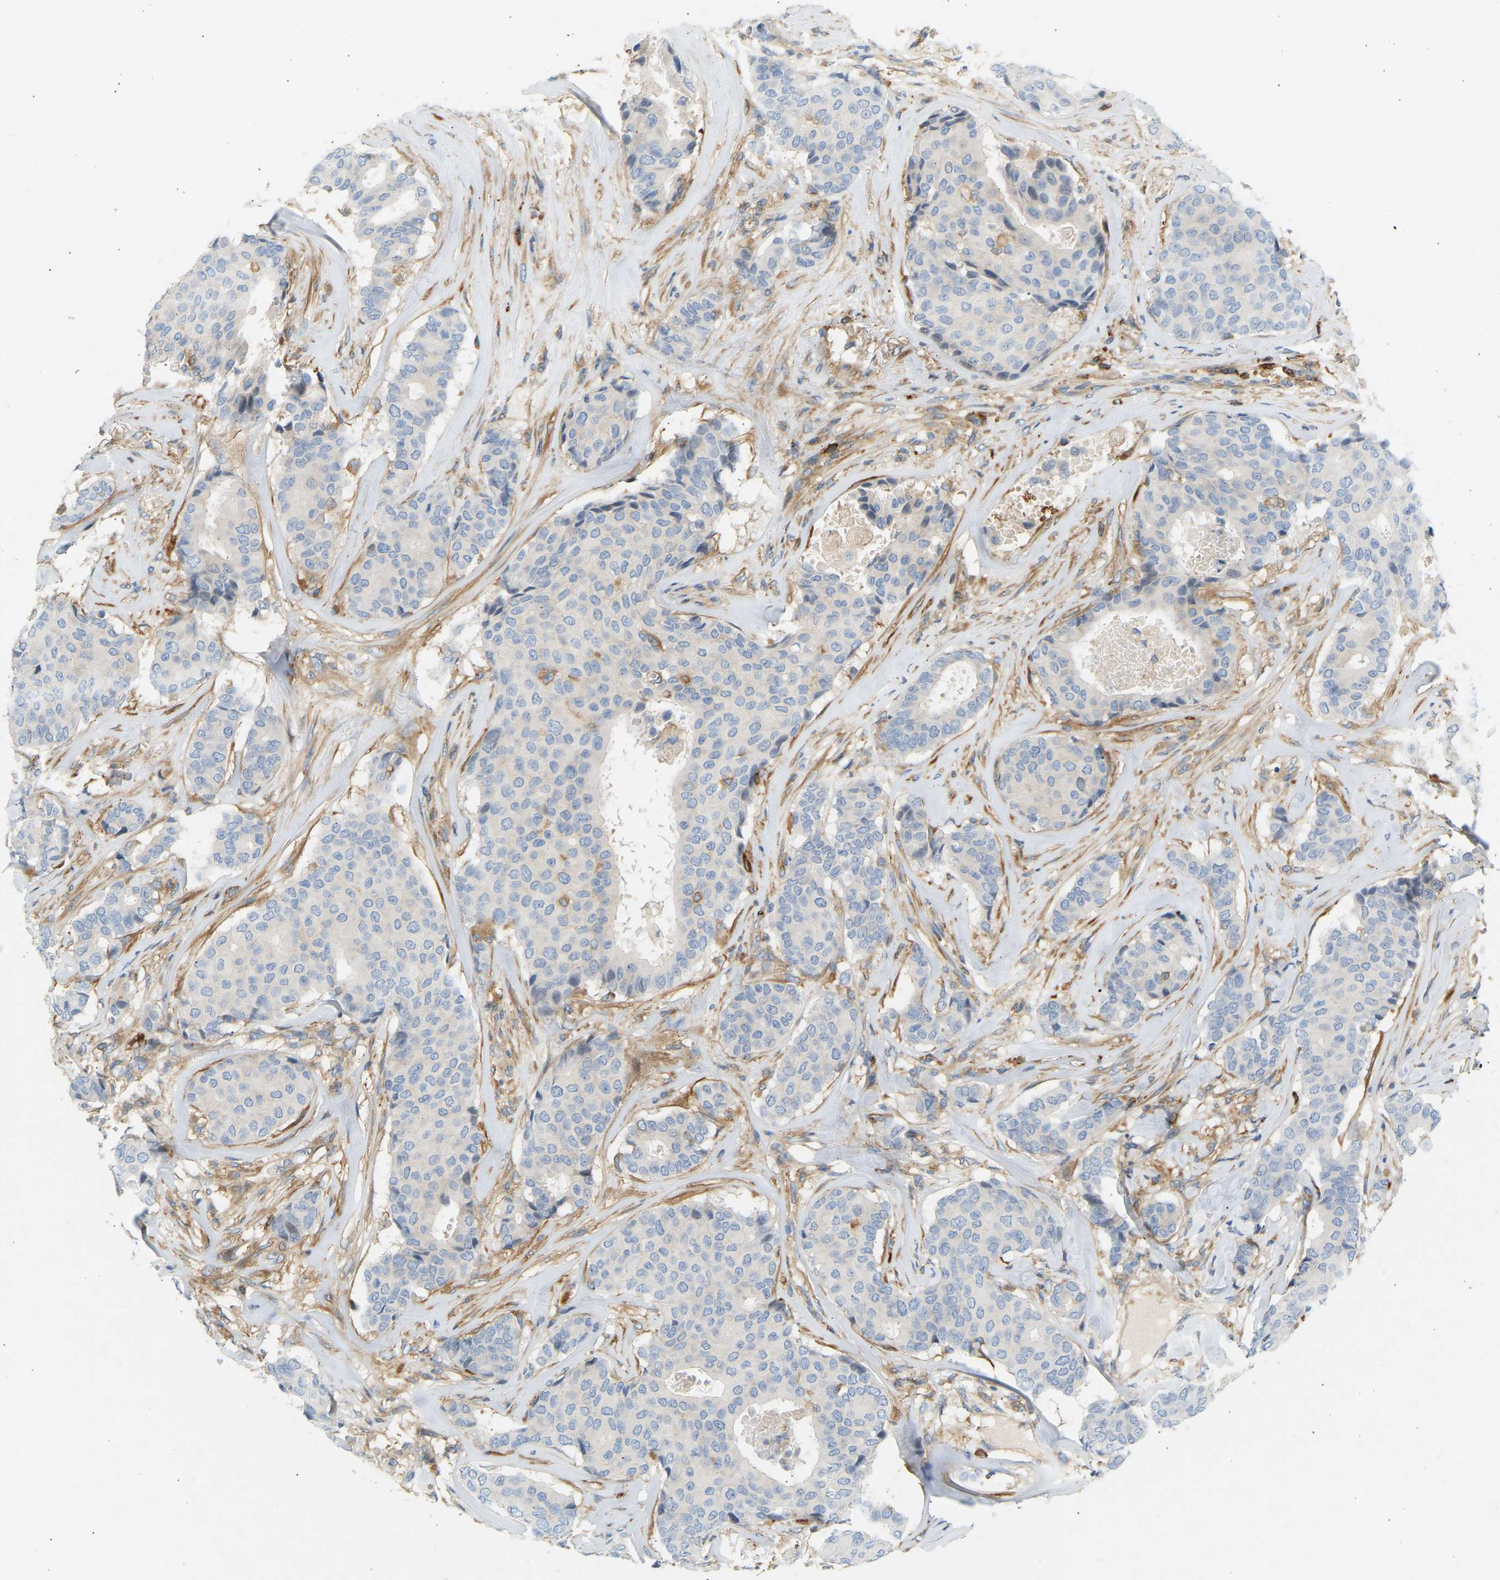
{"staining": {"intensity": "negative", "quantity": "none", "location": "none"}, "tissue": "breast cancer", "cell_type": "Tumor cells", "image_type": "cancer", "snomed": [{"axis": "morphology", "description": "Duct carcinoma"}, {"axis": "topography", "description": "Breast"}], "caption": "A photomicrograph of breast cancer stained for a protein reveals no brown staining in tumor cells. (DAB immunohistochemistry with hematoxylin counter stain).", "gene": "FNBP1", "patient": {"sex": "female", "age": 75}}